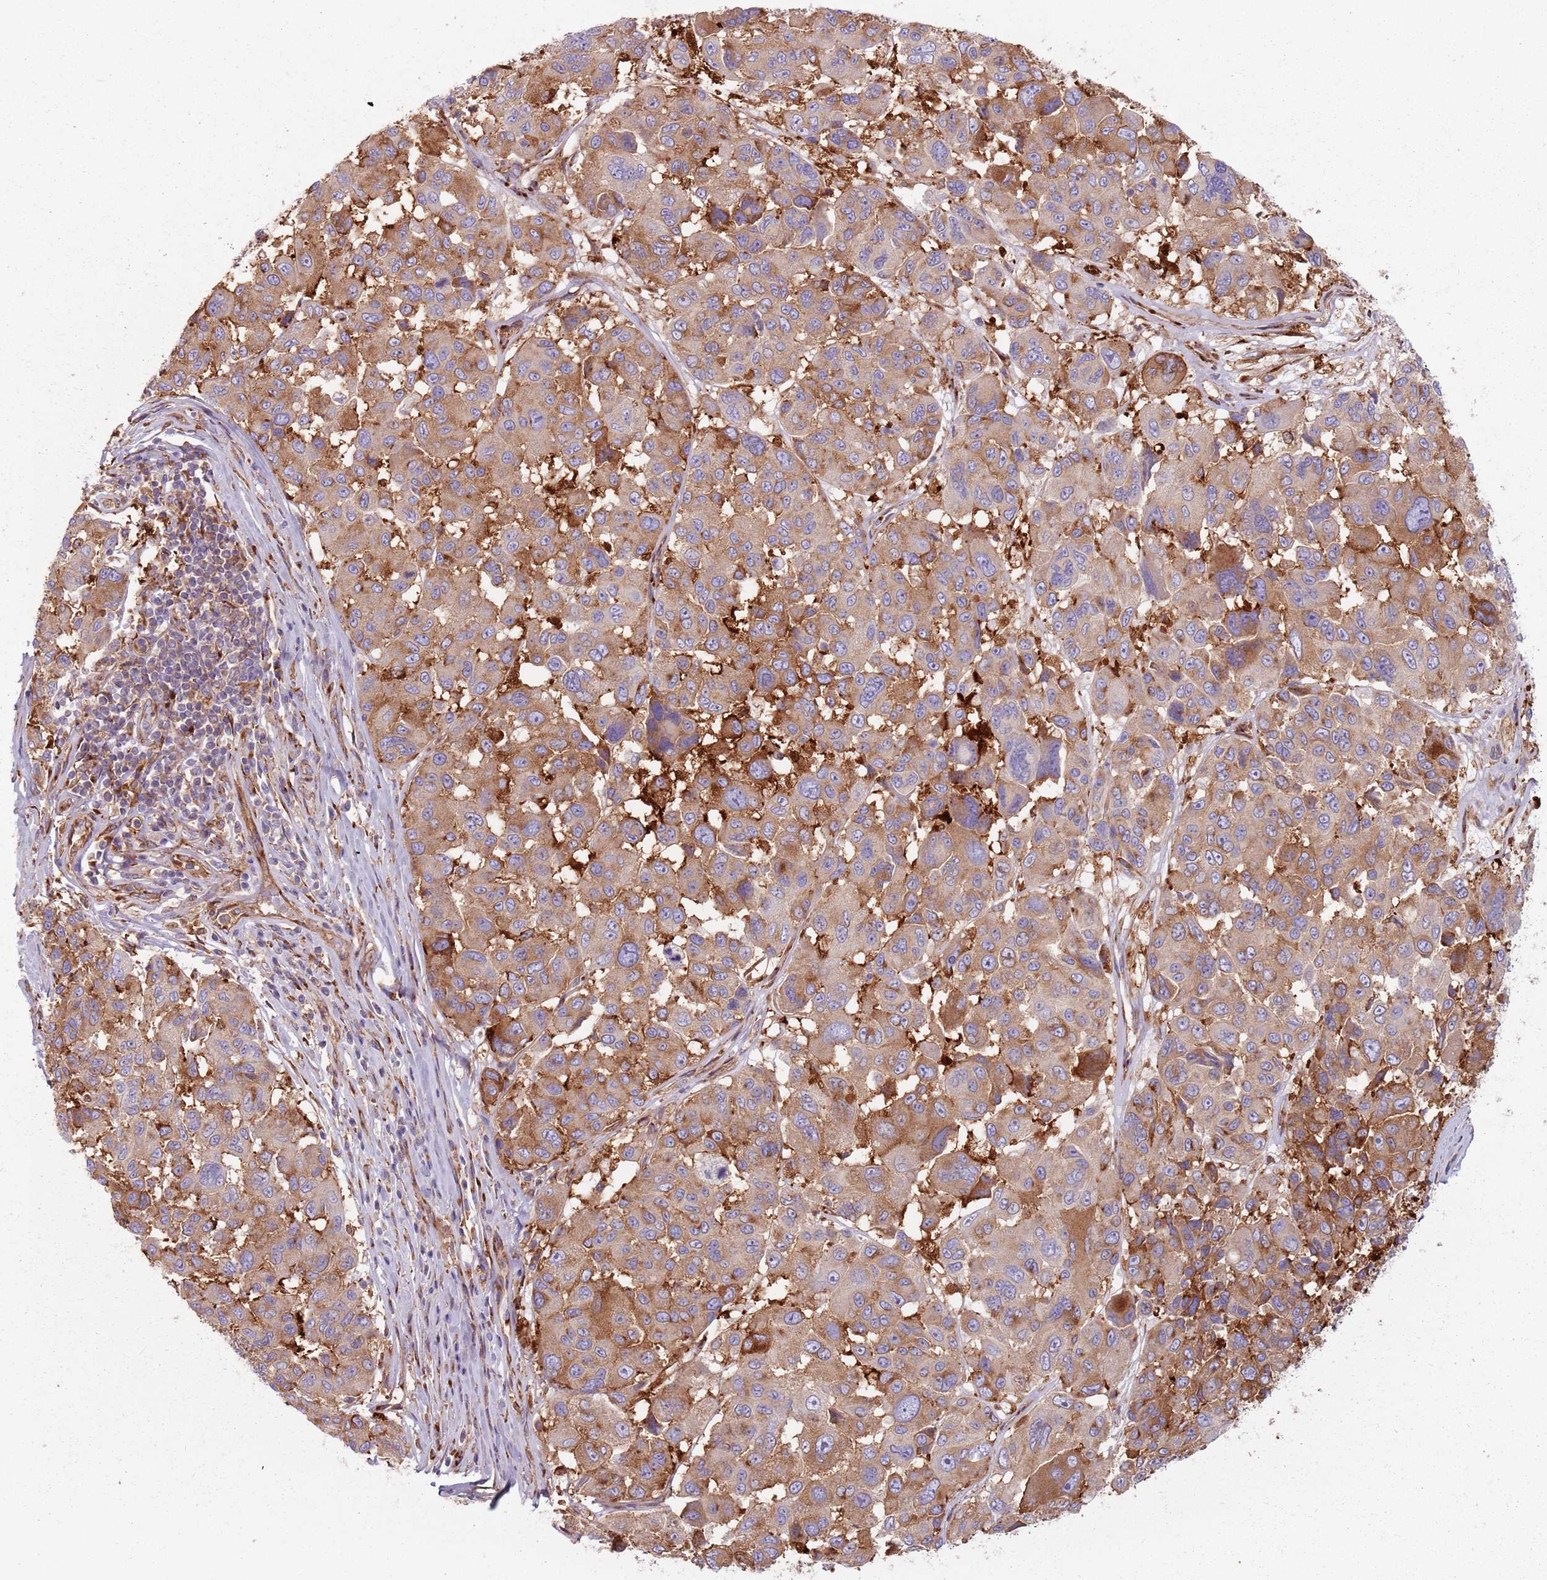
{"staining": {"intensity": "moderate", "quantity": ">75%", "location": "cytoplasmic/membranous"}, "tissue": "melanoma", "cell_type": "Tumor cells", "image_type": "cancer", "snomed": [{"axis": "morphology", "description": "Malignant melanoma, NOS"}, {"axis": "topography", "description": "Skin"}], "caption": "Protein staining of melanoma tissue demonstrates moderate cytoplasmic/membranous staining in approximately >75% of tumor cells.", "gene": "TPD52L2", "patient": {"sex": "female", "age": 66}}